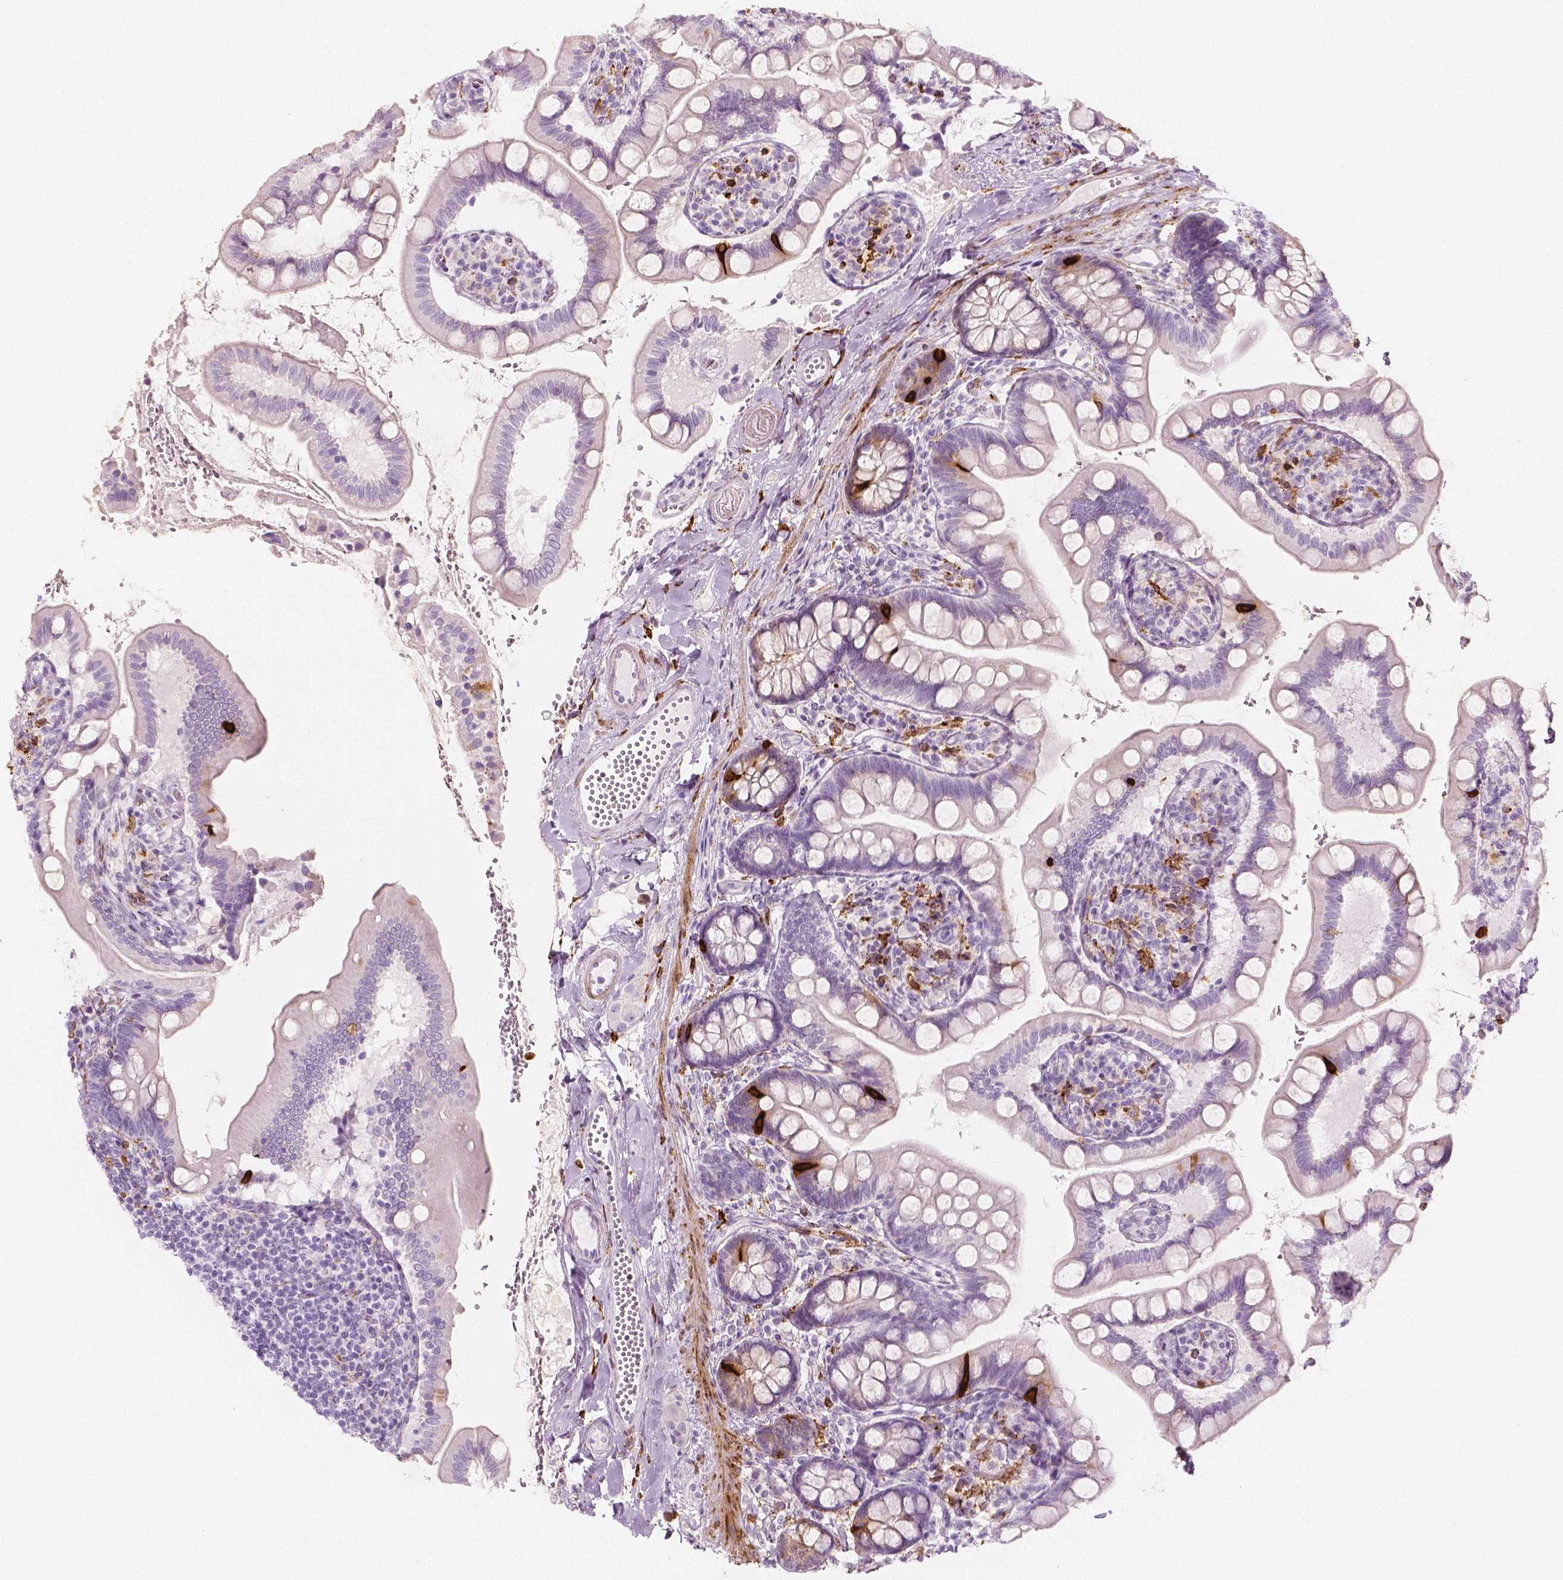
{"staining": {"intensity": "strong", "quantity": "<25%", "location": "cytoplasmic/membranous"}, "tissue": "small intestine", "cell_type": "Glandular cells", "image_type": "normal", "snomed": [{"axis": "morphology", "description": "Normal tissue, NOS"}, {"axis": "topography", "description": "Small intestine"}], "caption": "A brown stain labels strong cytoplasmic/membranous positivity of a protein in glandular cells of normal human small intestine.", "gene": "CES1", "patient": {"sex": "female", "age": 56}}